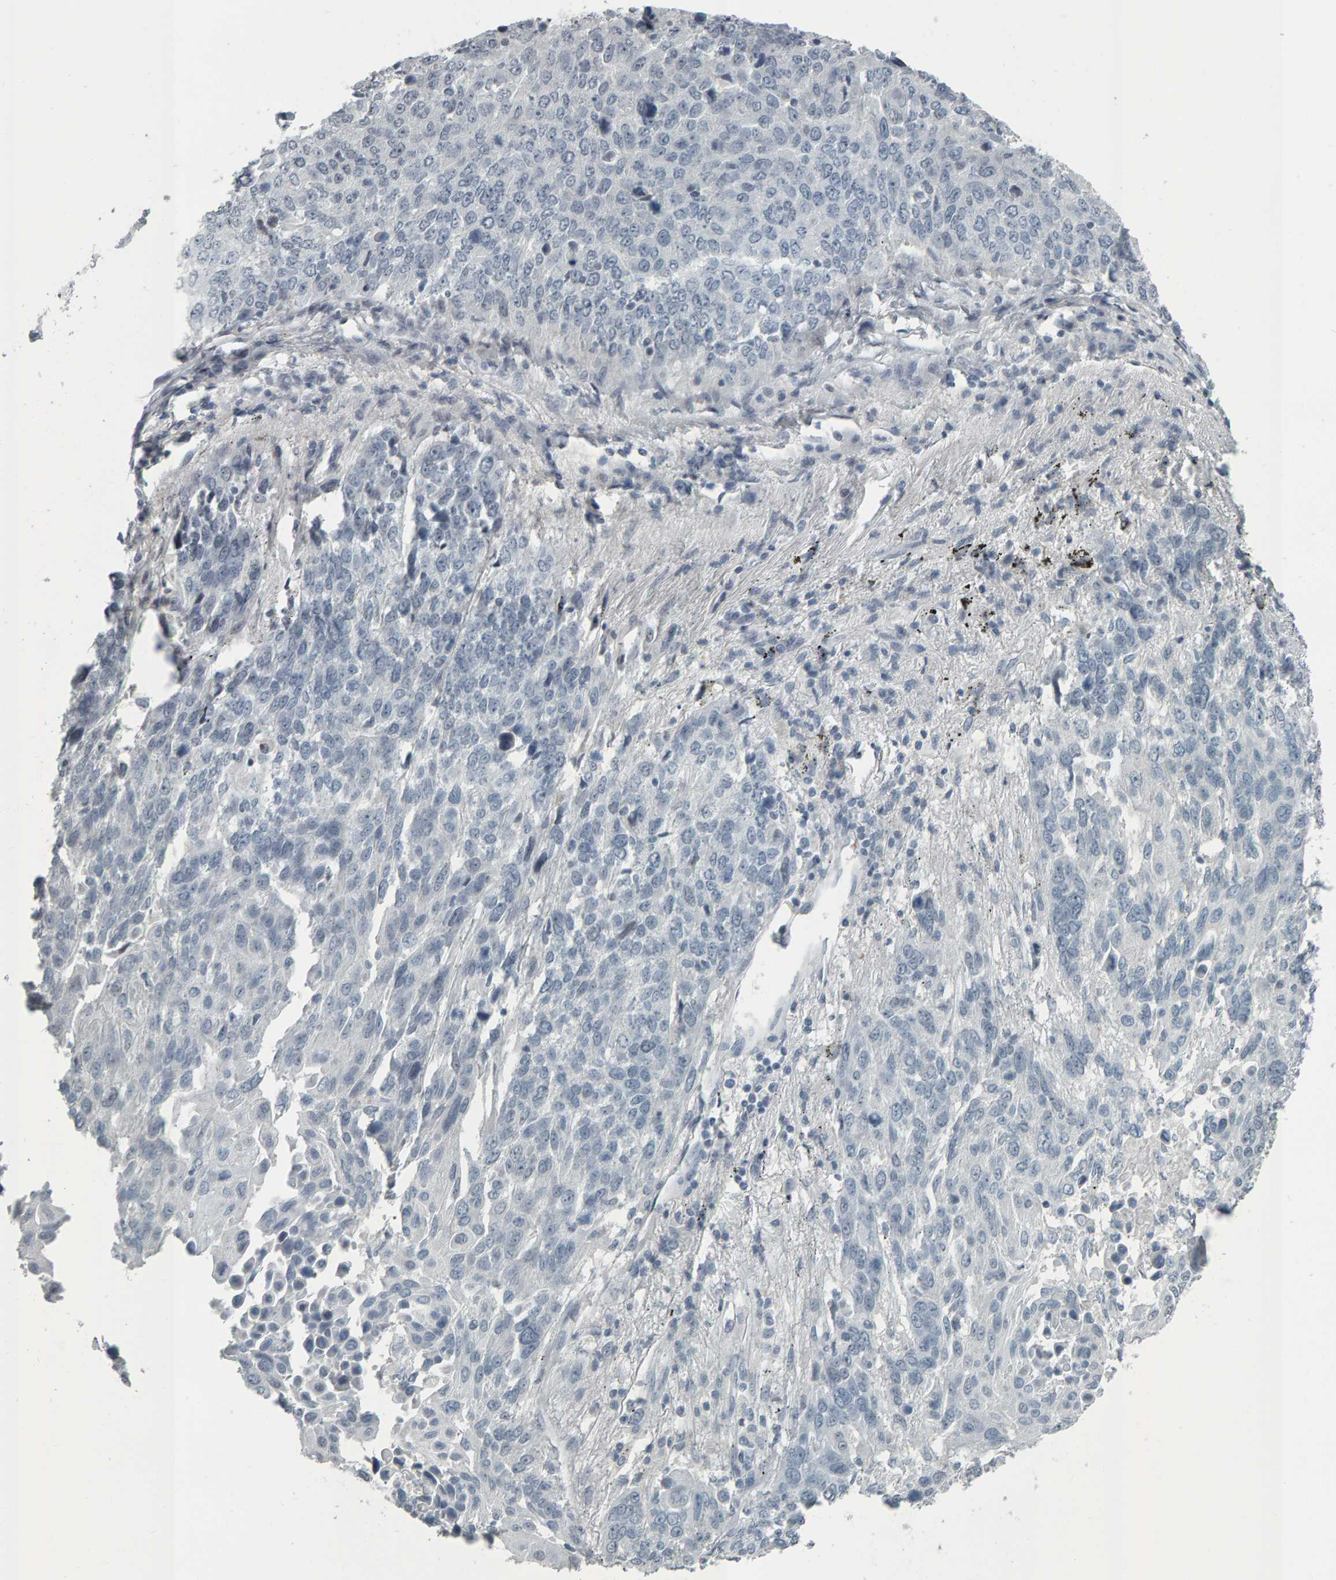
{"staining": {"intensity": "negative", "quantity": "none", "location": "none"}, "tissue": "lung cancer", "cell_type": "Tumor cells", "image_type": "cancer", "snomed": [{"axis": "morphology", "description": "Squamous cell carcinoma, NOS"}, {"axis": "topography", "description": "Lung"}], "caption": "IHC micrograph of neoplastic tissue: human lung cancer stained with DAB (3,3'-diaminobenzidine) demonstrates no significant protein staining in tumor cells. The staining was performed using DAB (3,3'-diaminobenzidine) to visualize the protein expression in brown, while the nuclei were stained in blue with hematoxylin (Magnification: 20x).", "gene": "PYY", "patient": {"sex": "male", "age": 66}}